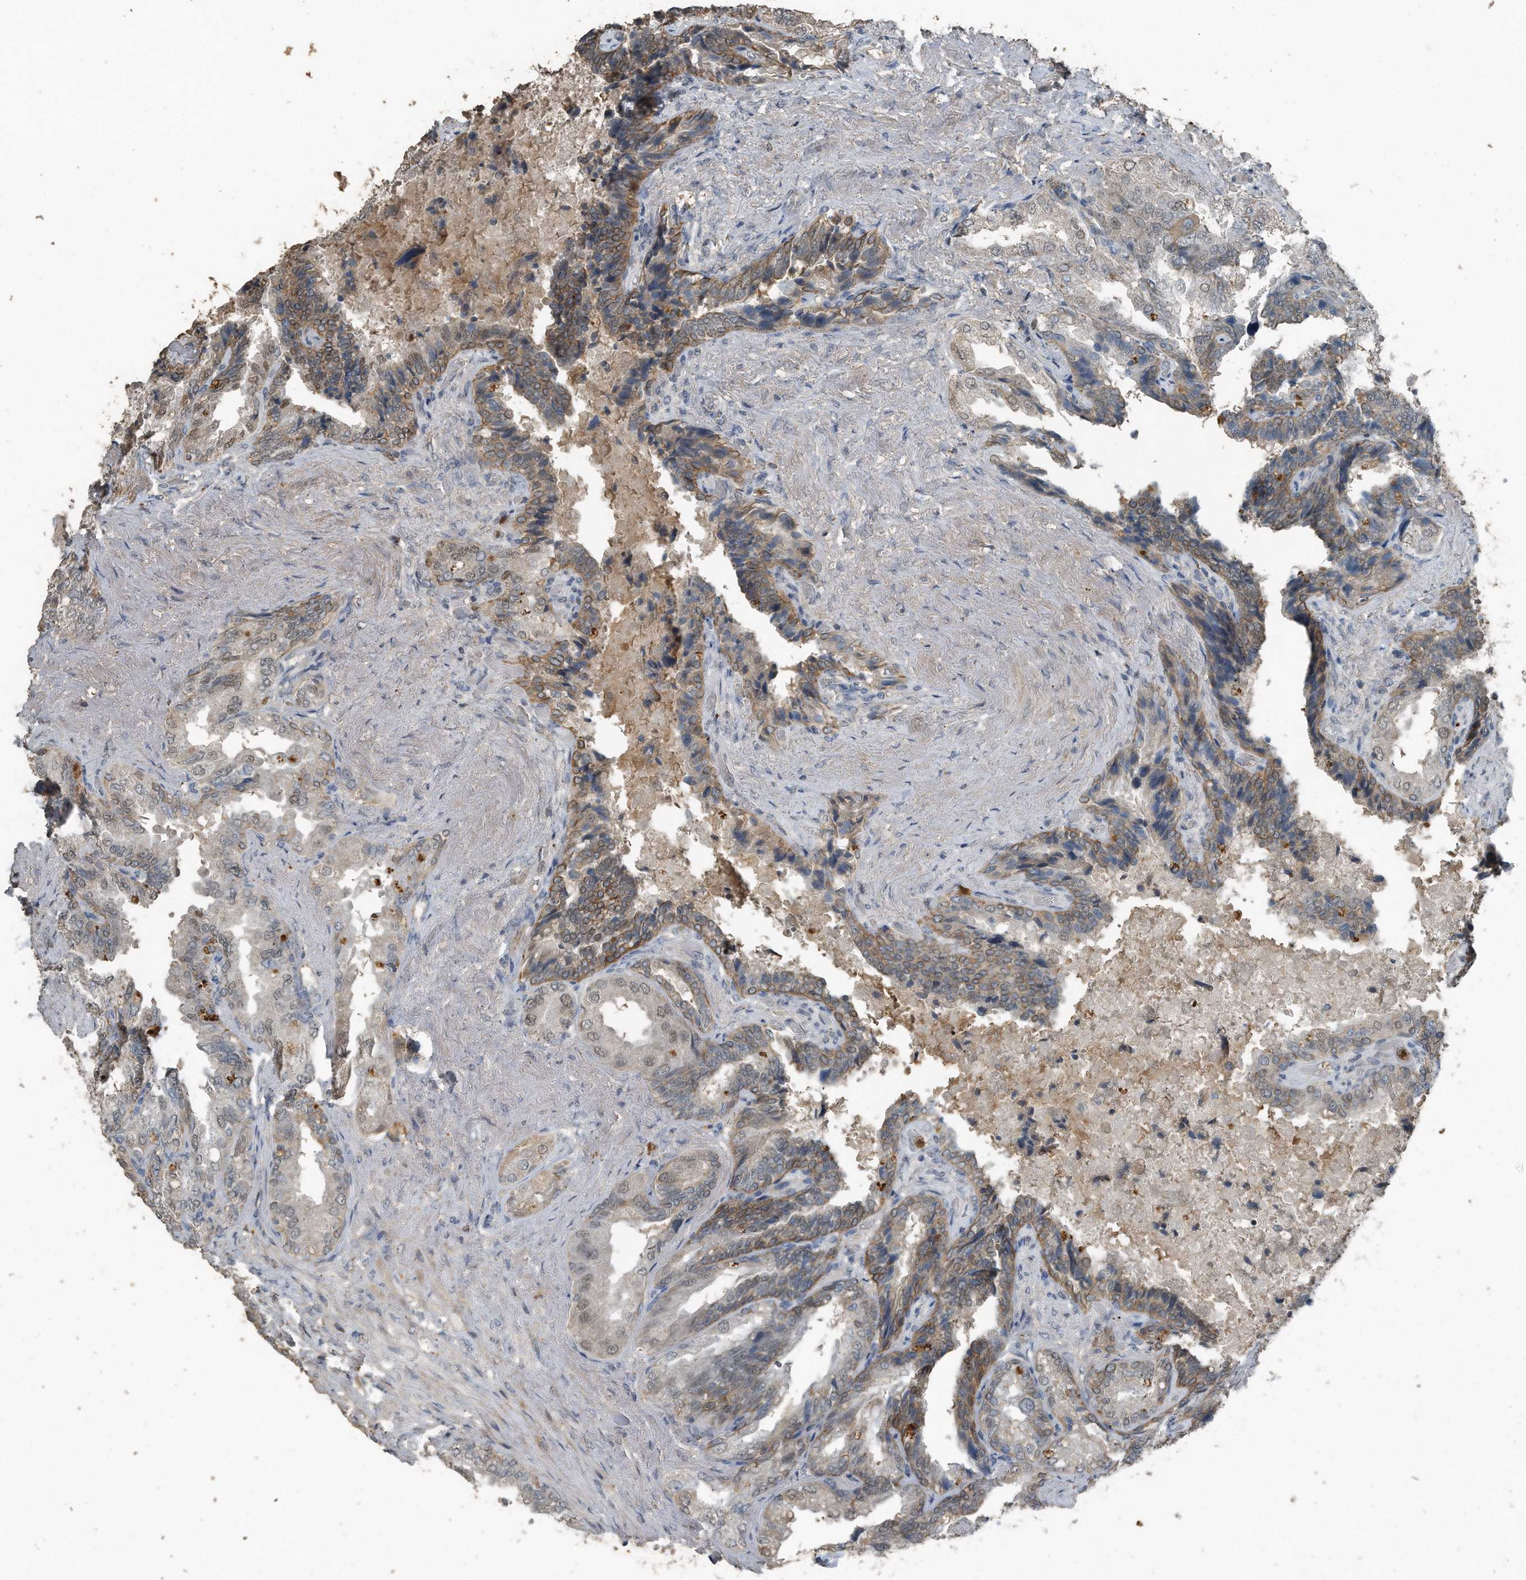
{"staining": {"intensity": "moderate", "quantity": "25%-75%", "location": "cytoplasmic/membranous,nuclear"}, "tissue": "seminal vesicle", "cell_type": "Glandular cells", "image_type": "normal", "snomed": [{"axis": "morphology", "description": "Normal tissue, NOS"}, {"axis": "topography", "description": "Seminal veicle"}, {"axis": "topography", "description": "Peripheral nerve tissue"}], "caption": "This is a micrograph of IHC staining of benign seminal vesicle, which shows moderate expression in the cytoplasmic/membranous,nuclear of glandular cells.", "gene": "C9", "patient": {"sex": "male", "age": 63}}